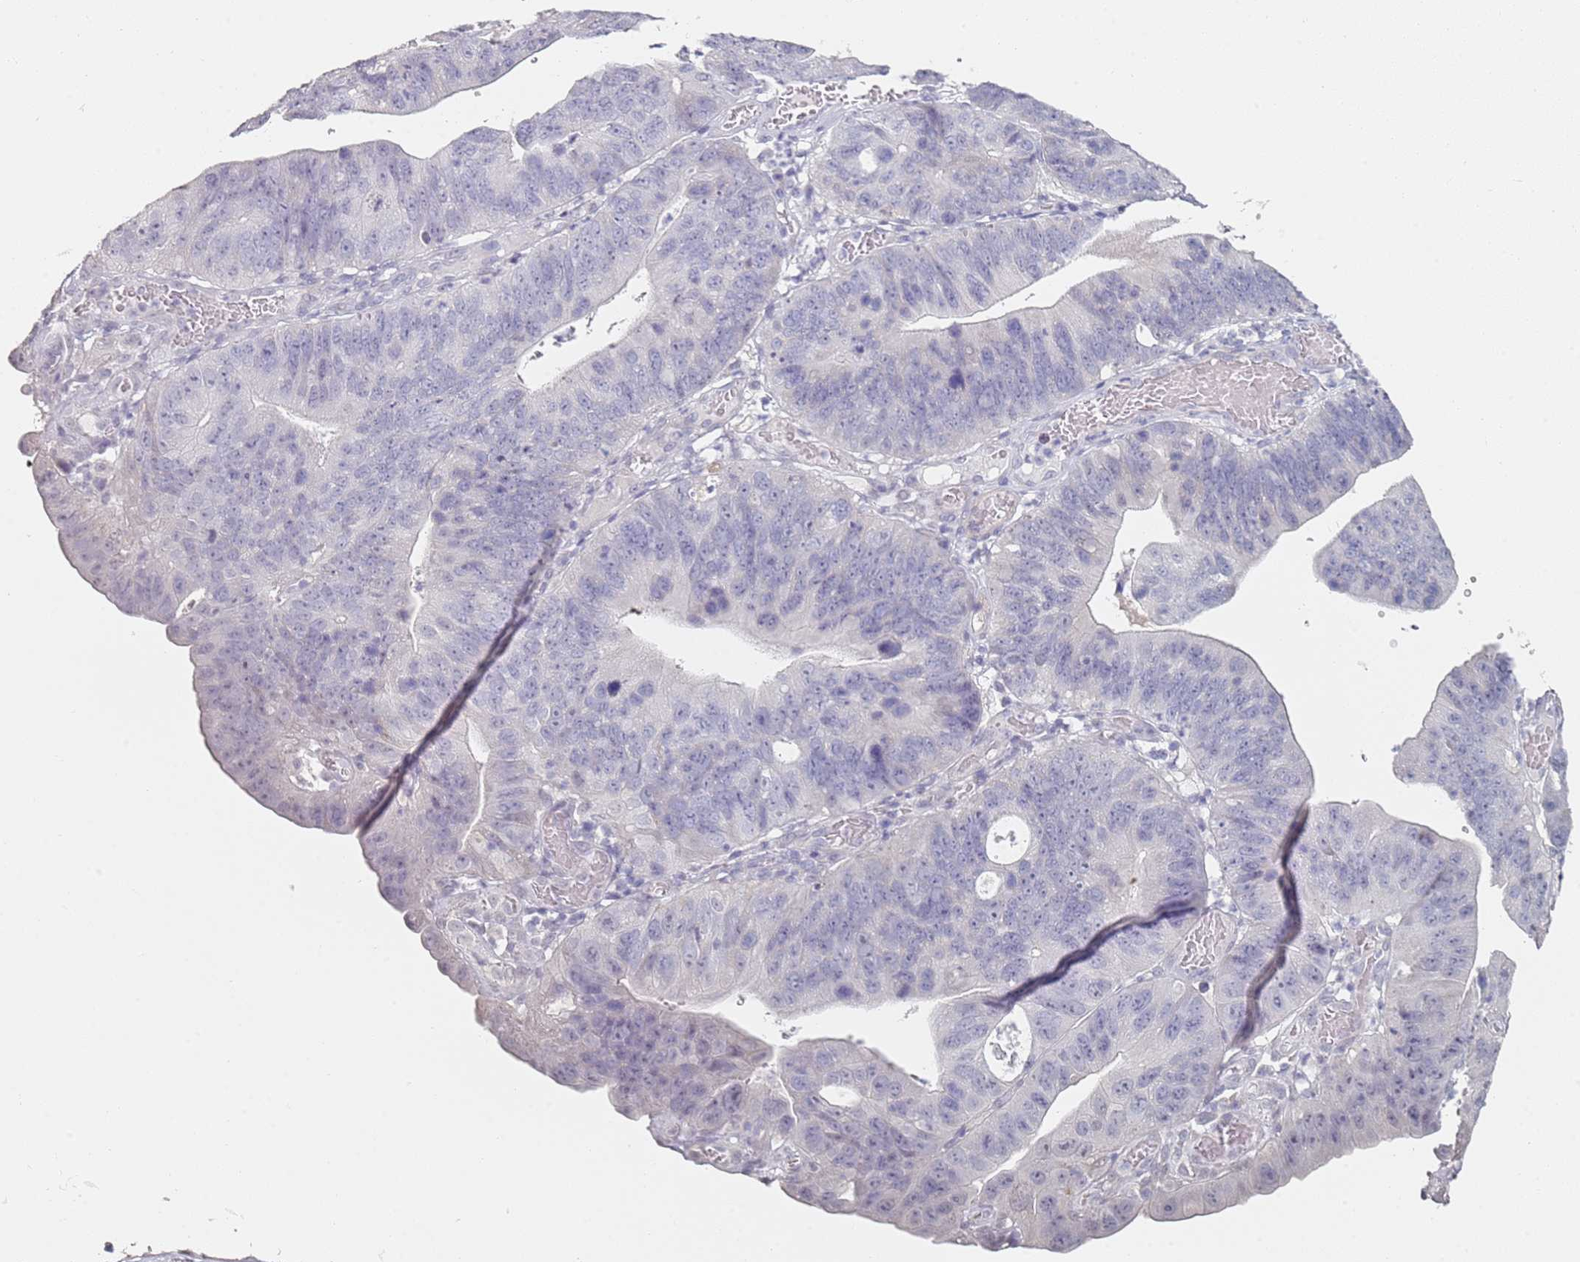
{"staining": {"intensity": "negative", "quantity": "none", "location": "none"}, "tissue": "stomach cancer", "cell_type": "Tumor cells", "image_type": "cancer", "snomed": [{"axis": "morphology", "description": "Adenocarcinoma, NOS"}, {"axis": "topography", "description": "Stomach"}], "caption": "Protein analysis of stomach cancer (adenocarcinoma) demonstrates no significant staining in tumor cells.", "gene": "DNAH11", "patient": {"sex": "male", "age": 59}}